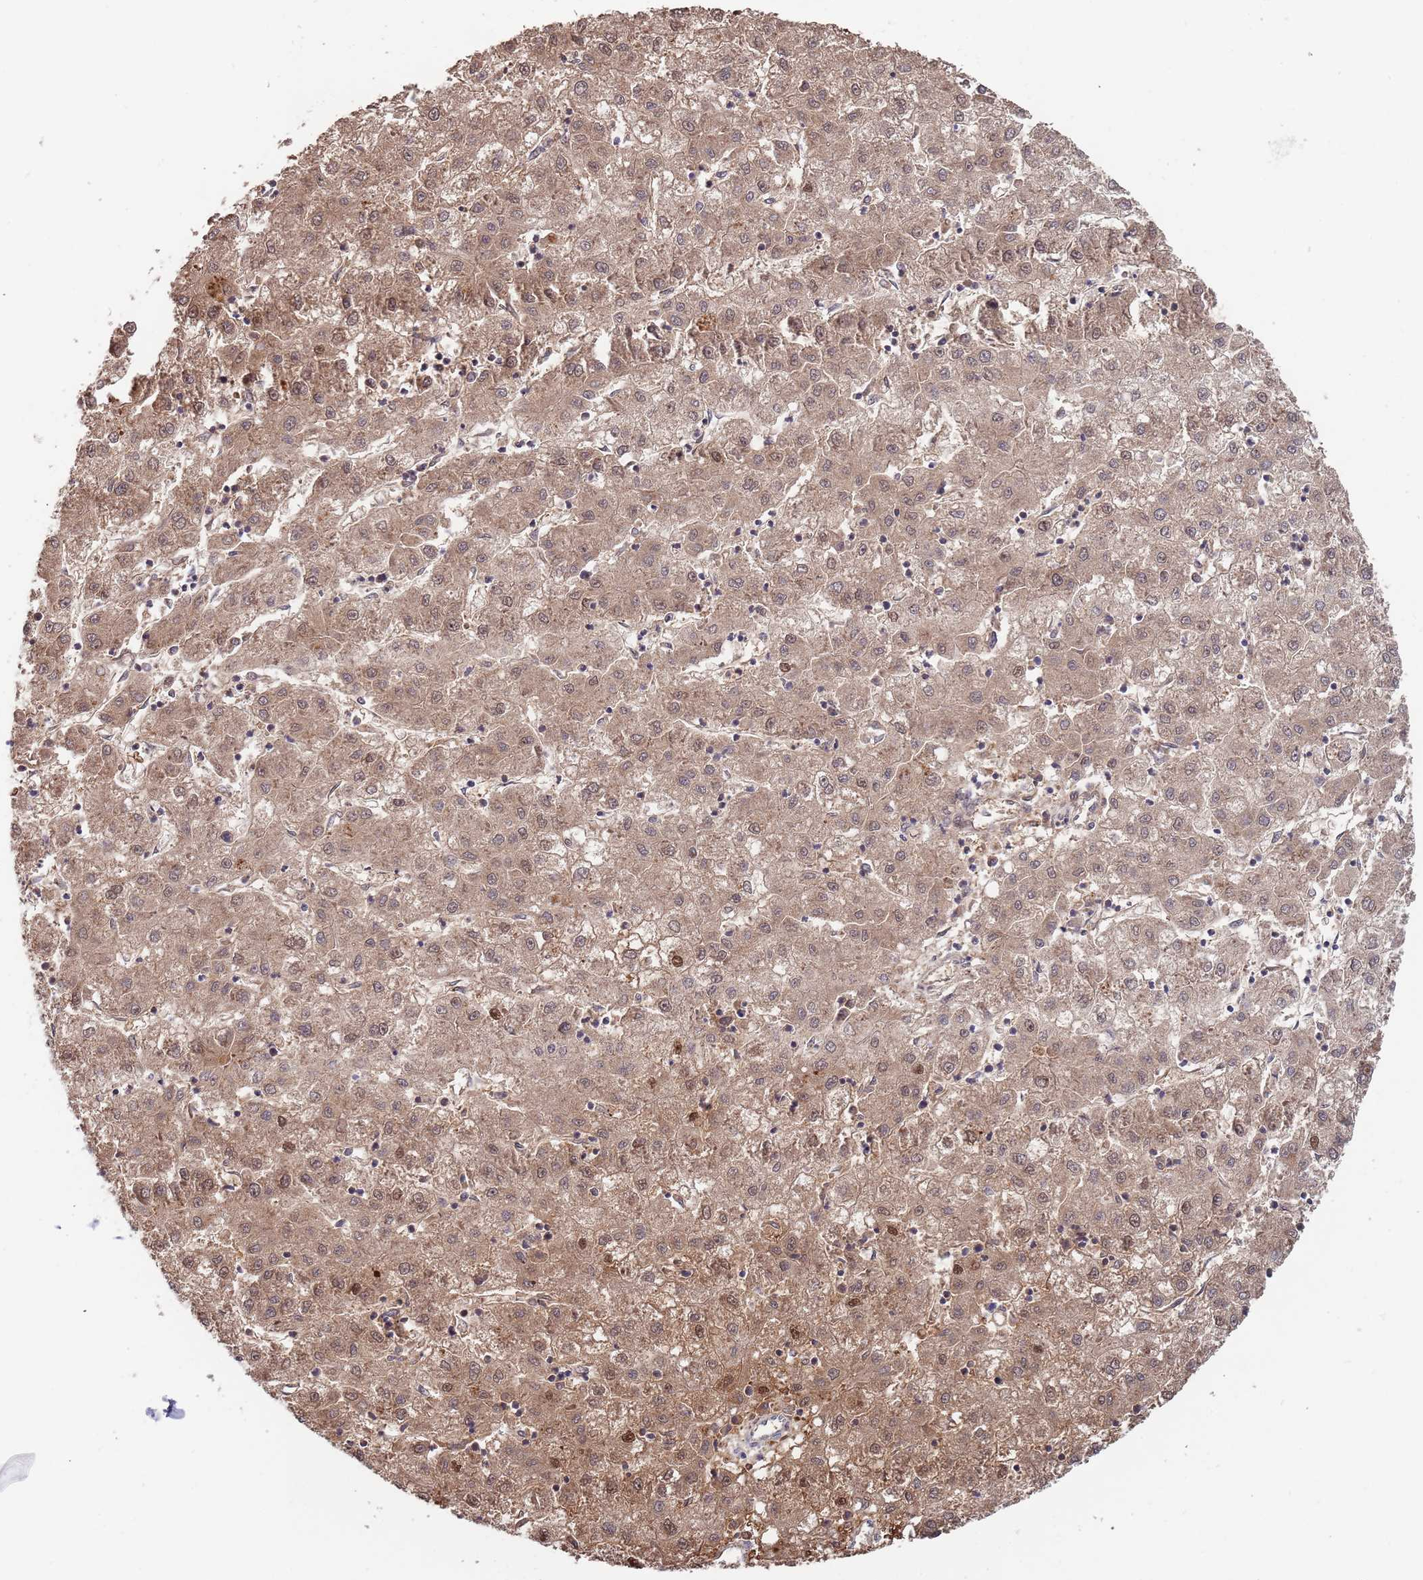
{"staining": {"intensity": "moderate", "quantity": ">75%", "location": "cytoplasmic/membranous,nuclear"}, "tissue": "liver cancer", "cell_type": "Tumor cells", "image_type": "cancer", "snomed": [{"axis": "morphology", "description": "Carcinoma, Hepatocellular, NOS"}, {"axis": "topography", "description": "Liver"}], "caption": "Immunohistochemical staining of liver cancer (hepatocellular carcinoma) demonstrates medium levels of moderate cytoplasmic/membranous and nuclear expression in approximately >75% of tumor cells.", "gene": "TMEM64", "patient": {"sex": "male", "age": 72}}